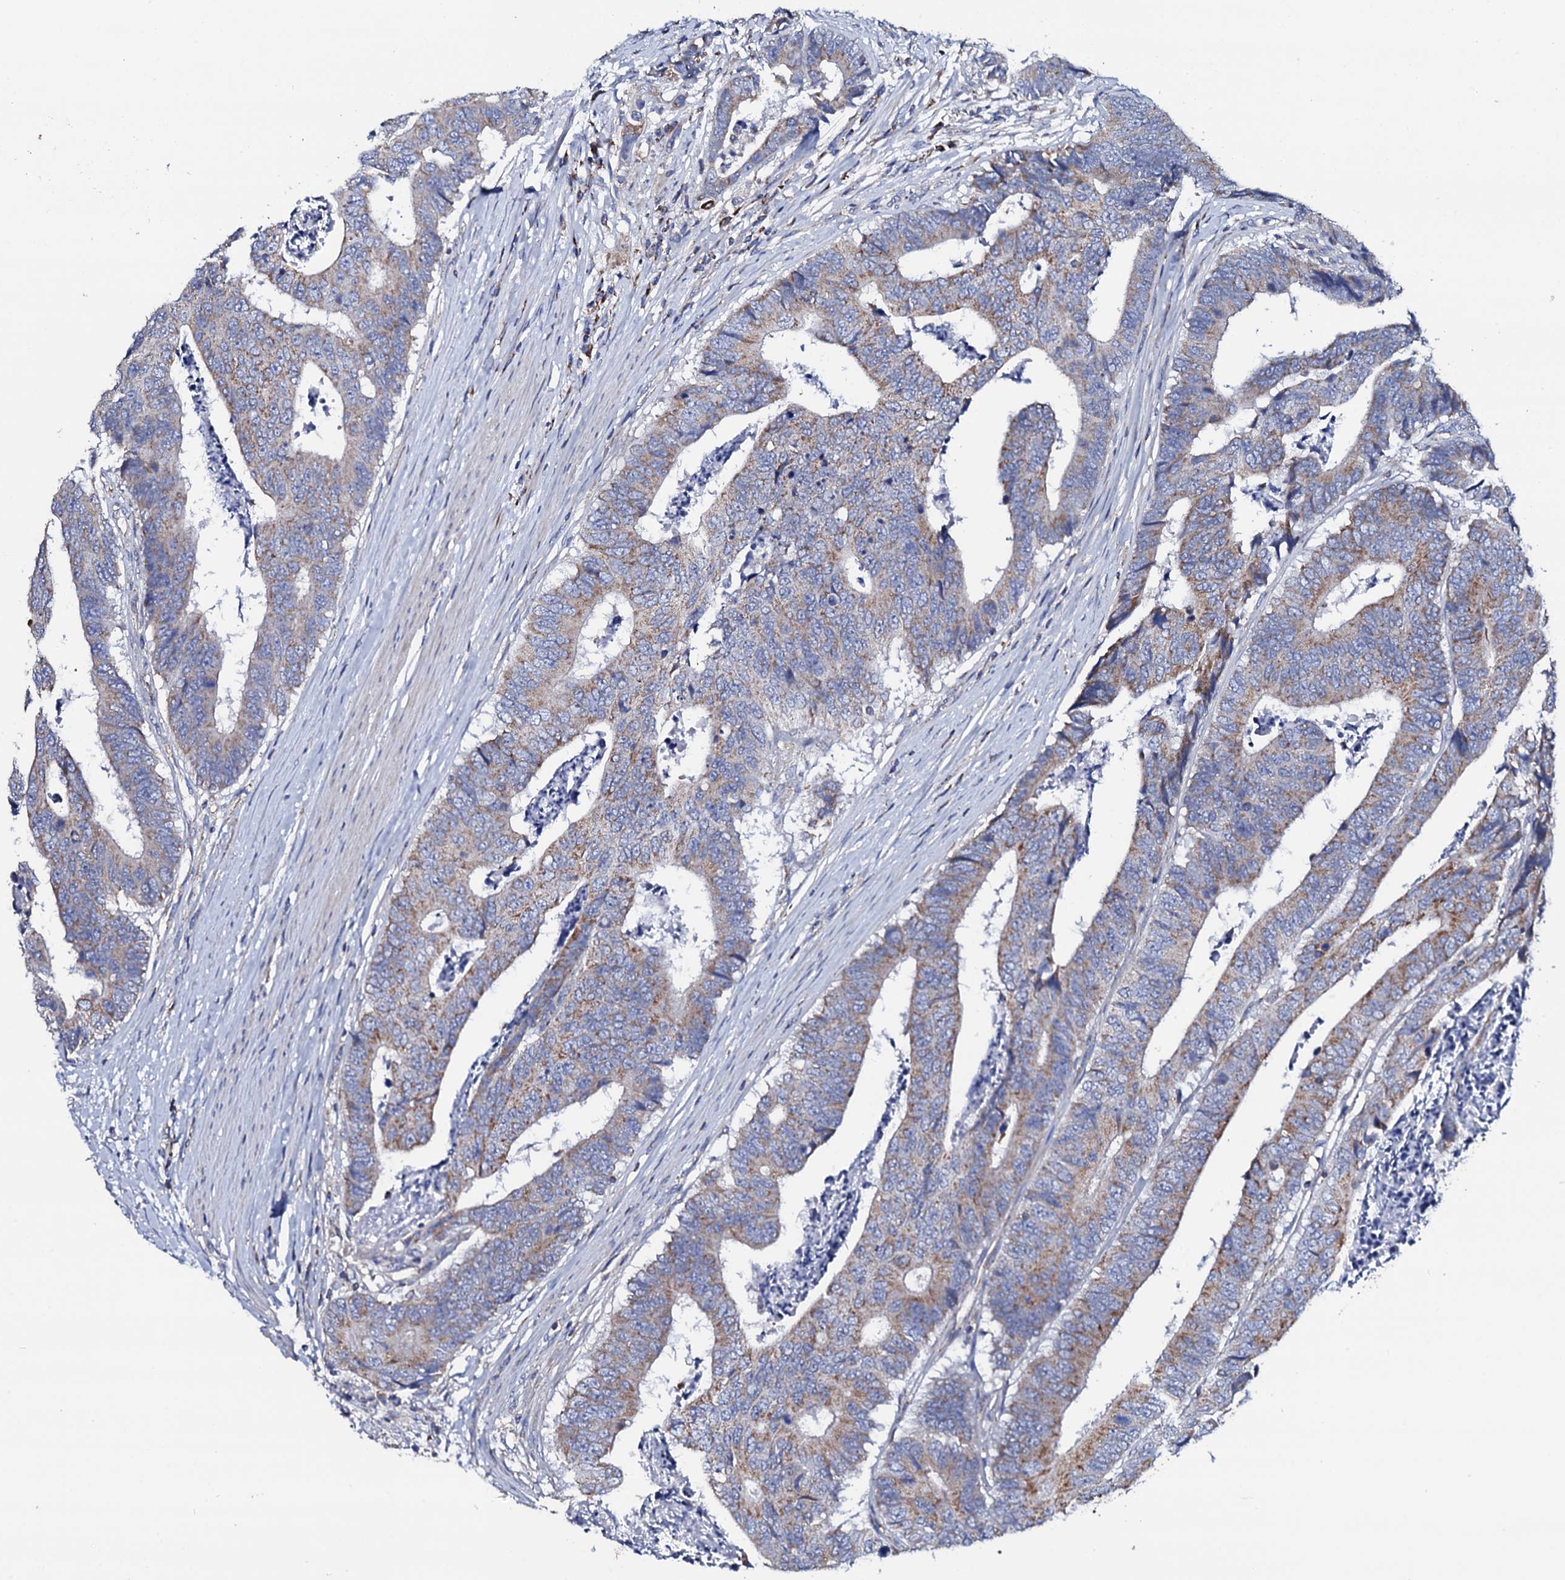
{"staining": {"intensity": "moderate", "quantity": "<25%", "location": "cytoplasmic/membranous"}, "tissue": "colorectal cancer", "cell_type": "Tumor cells", "image_type": "cancer", "snomed": [{"axis": "morphology", "description": "Adenocarcinoma, NOS"}, {"axis": "topography", "description": "Rectum"}], "caption": "Immunohistochemical staining of human adenocarcinoma (colorectal) demonstrates low levels of moderate cytoplasmic/membranous protein staining in about <25% of tumor cells.", "gene": "TCAF2", "patient": {"sex": "male", "age": 84}}